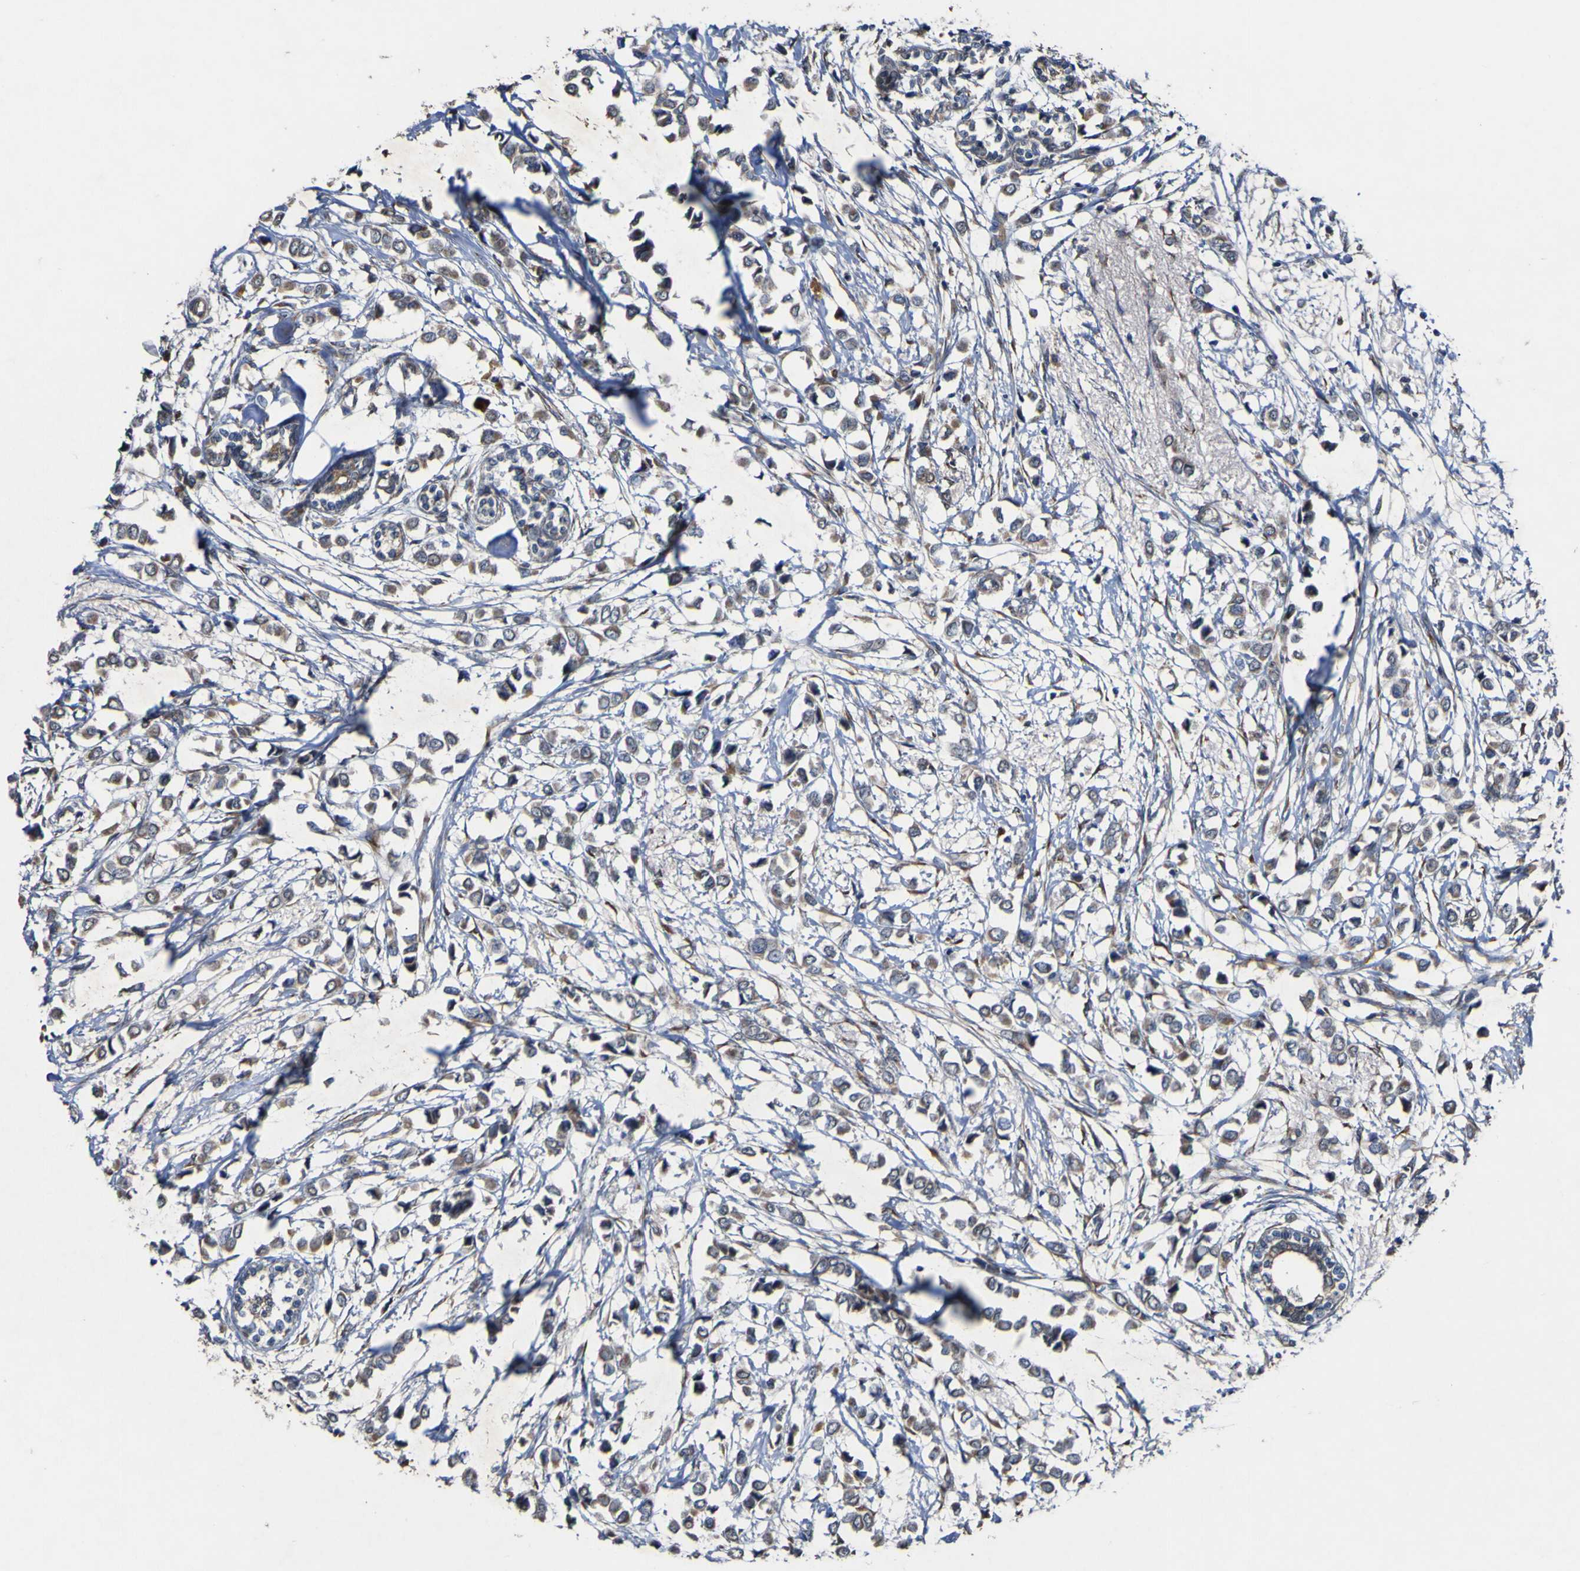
{"staining": {"intensity": "weak", "quantity": ">75%", "location": "cytoplasmic/membranous"}, "tissue": "breast cancer", "cell_type": "Tumor cells", "image_type": "cancer", "snomed": [{"axis": "morphology", "description": "Lobular carcinoma"}, {"axis": "topography", "description": "Breast"}], "caption": "This photomicrograph exhibits IHC staining of human breast cancer (lobular carcinoma), with low weak cytoplasmic/membranous expression in approximately >75% of tumor cells.", "gene": "IRAK2", "patient": {"sex": "female", "age": 51}}